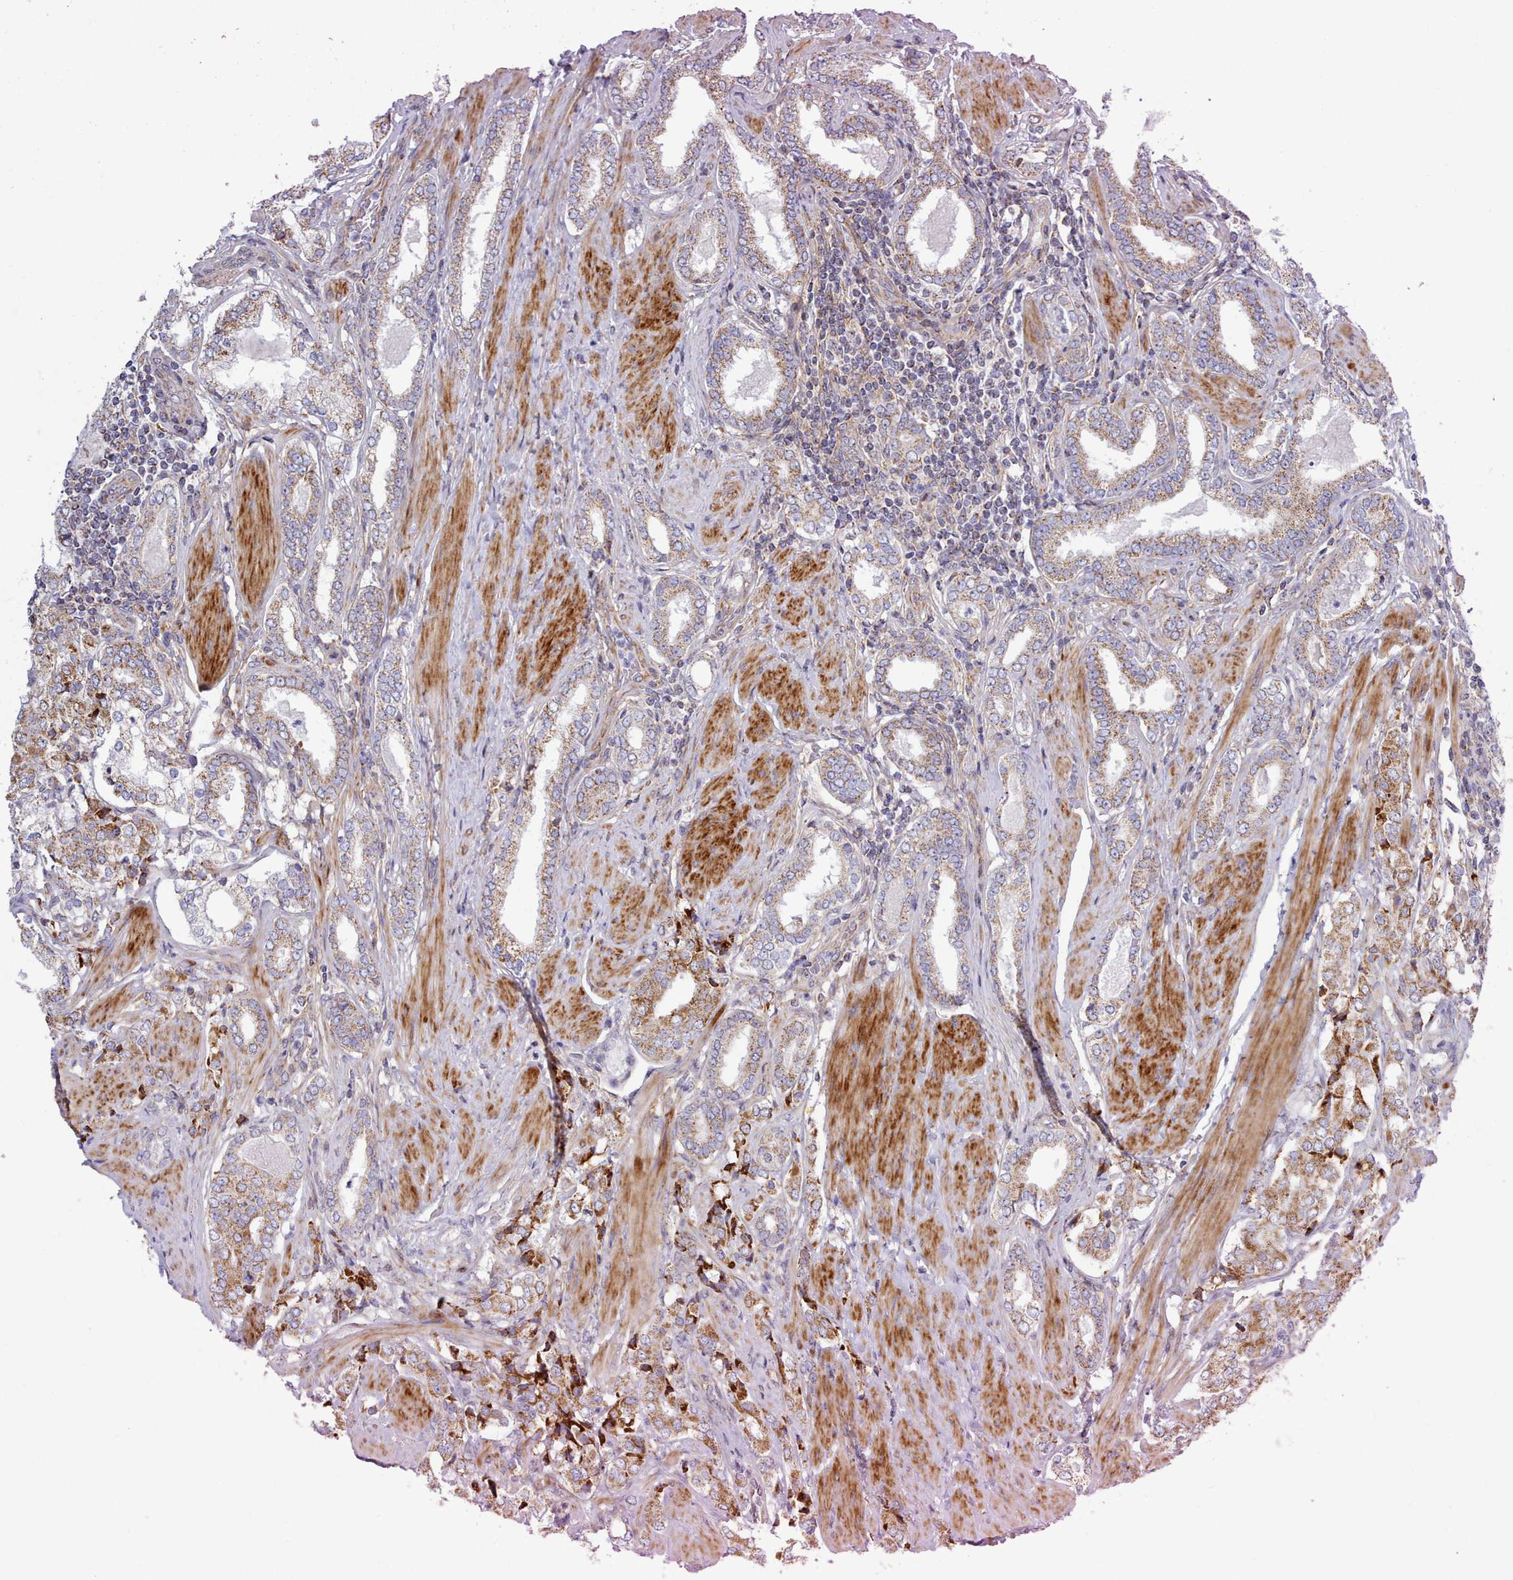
{"staining": {"intensity": "moderate", "quantity": ">75%", "location": "cytoplasmic/membranous"}, "tissue": "prostate cancer", "cell_type": "Tumor cells", "image_type": "cancer", "snomed": [{"axis": "morphology", "description": "Adenocarcinoma, High grade"}, {"axis": "topography", "description": "Prostate"}], "caption": "Brown immunohistochemical staining in high-grade adenocarcinoma (prostate) demonstrates moderate cytoplasmic/membranous staining in approximately >75% of tumor cells.", "gene": "MRPL21", "patient": {"sex": "male", "age": 71}}